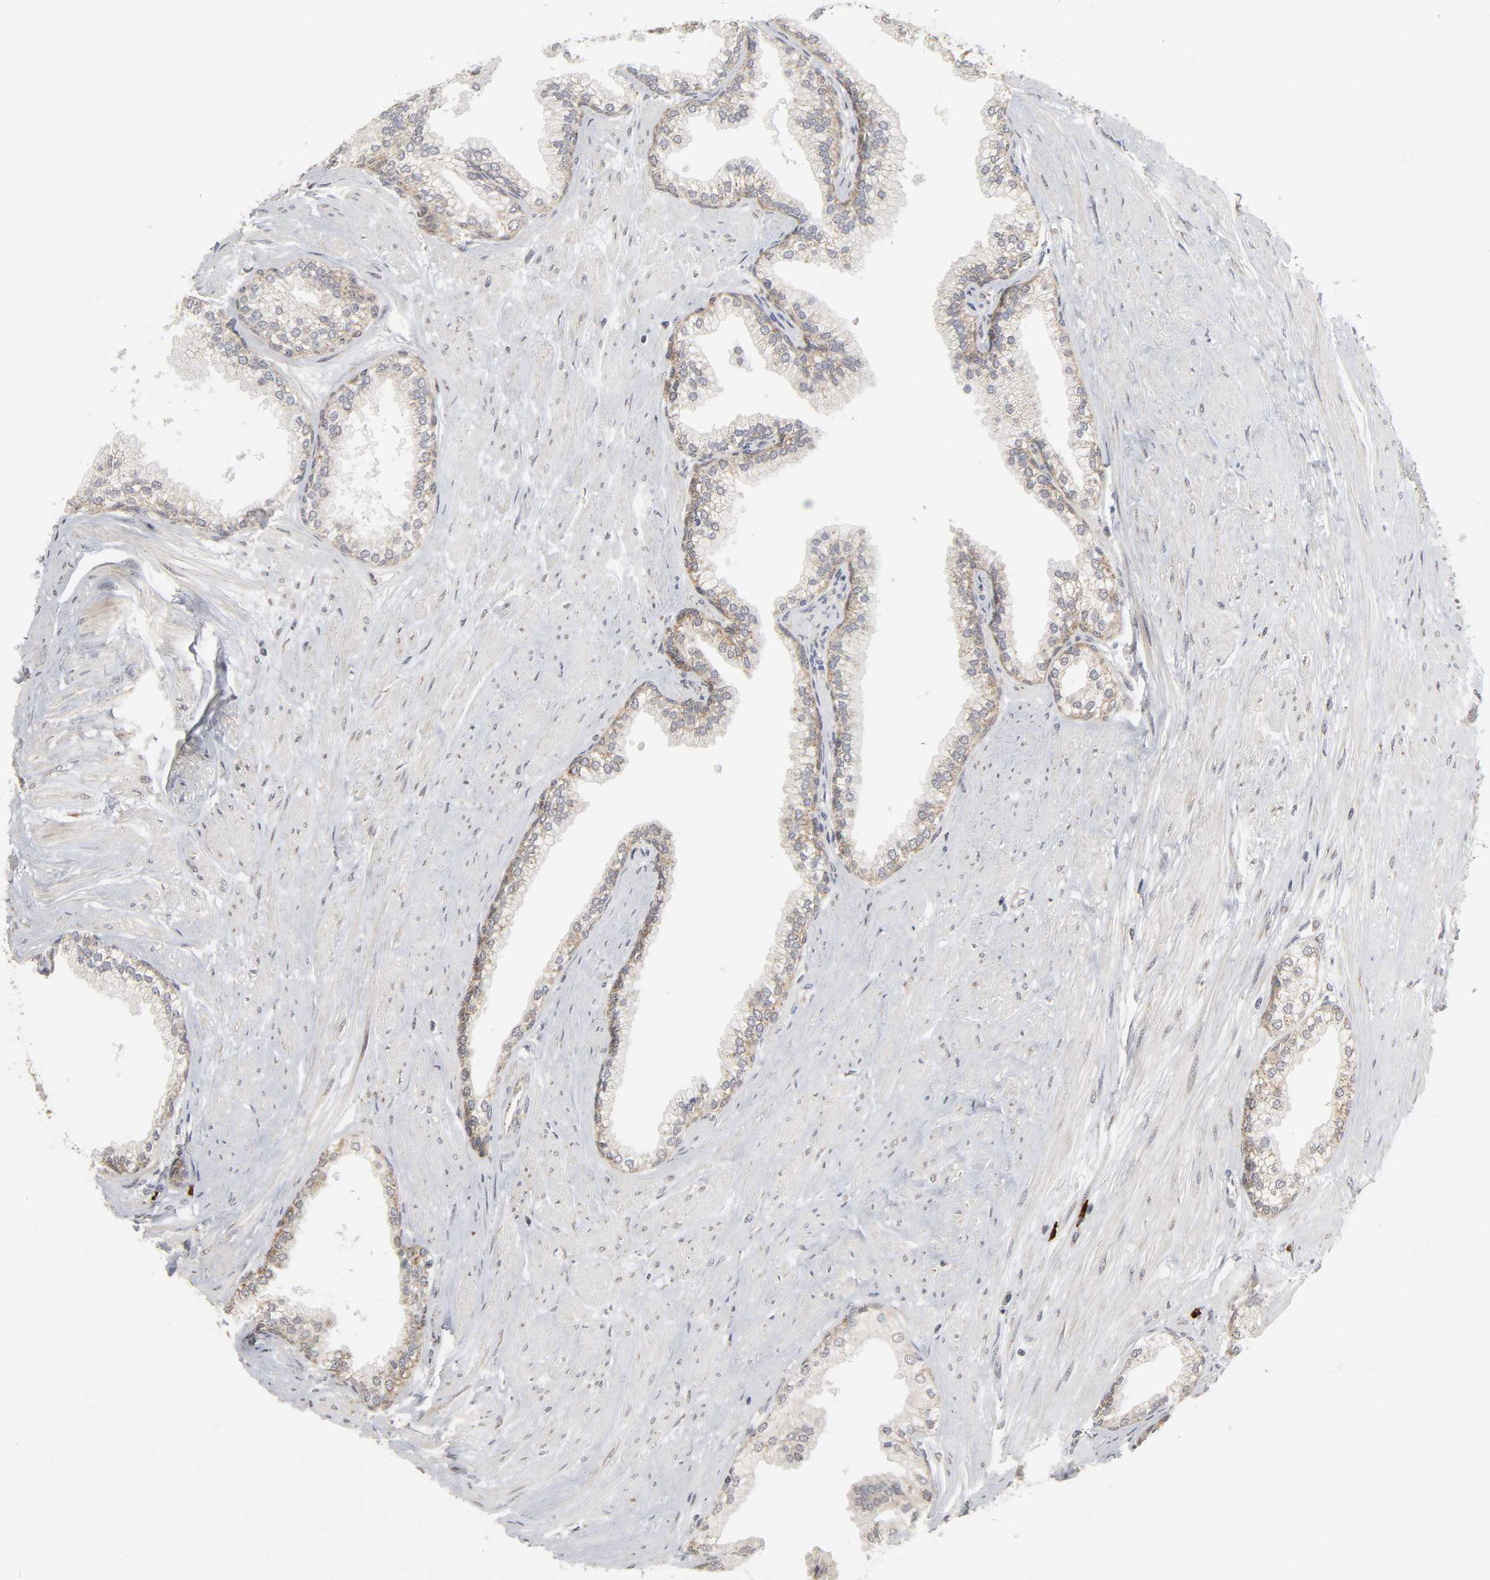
{"staining": {"intensity": "moderate", "quantity": ">75%", "location": "cytoplasmic/membranous"}, "tissue": "prostate", "cell_type": "Glandular cells", "image_type": "normal", "snomed": [{"axis": "morphology", "description": "Normal tissue, NOS"}, {"axis": "topography", "description": "Prostate"}], "caption": "Normal prostate was stained to show a protein in brown. There is medium levels of moderate cytoplasmic/membranous positivity in approximately >75% of glandular cells. The protein of interest is stained brown, and the nuclei are stained in blue (DAB IHC with brightfield microscopy, high magnification).", "gene": "SLC30A9", "patient": {"sex": "male", "age": 64}}